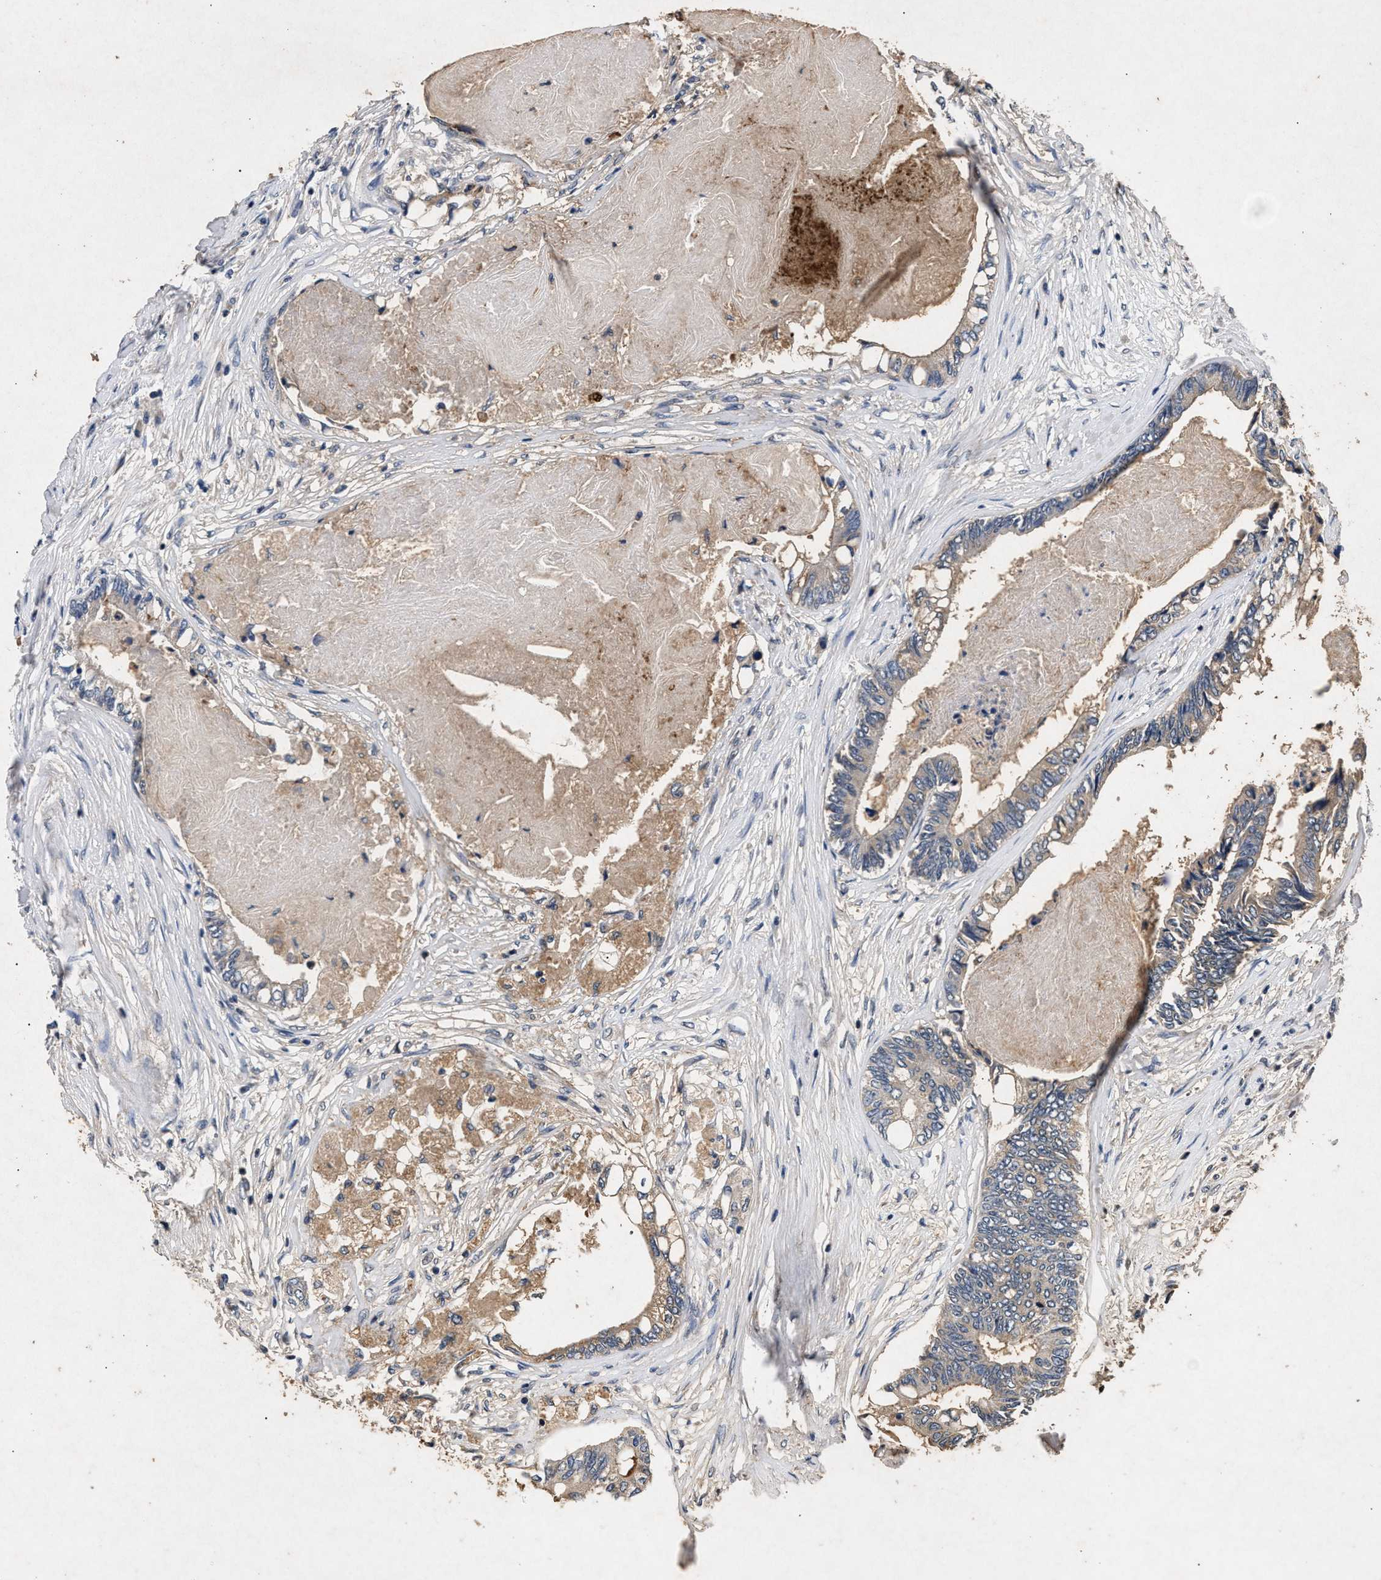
{"staining": {"intensity": "weak", "quantity": ">75%", "location": "cytoplasmic/membranous"}, "tissue": "colorectal cancer", "cell_type": "Tumor cells", "image_type": "cancer", "snomed": [{"axis": "morphology", "description": "Adenocarcinoma, NOS"}, {"axis": "topography", "description": "Rectum"}], "caption": "This image shows immunohistochemistry staining of colorectal adenocarcinoma, with low weak cytoplasmic/membranous positivity in approximately >75% of tumor cells.", "gene": "PPP1CC", "patient": {"sex": "male", "age": 63}}